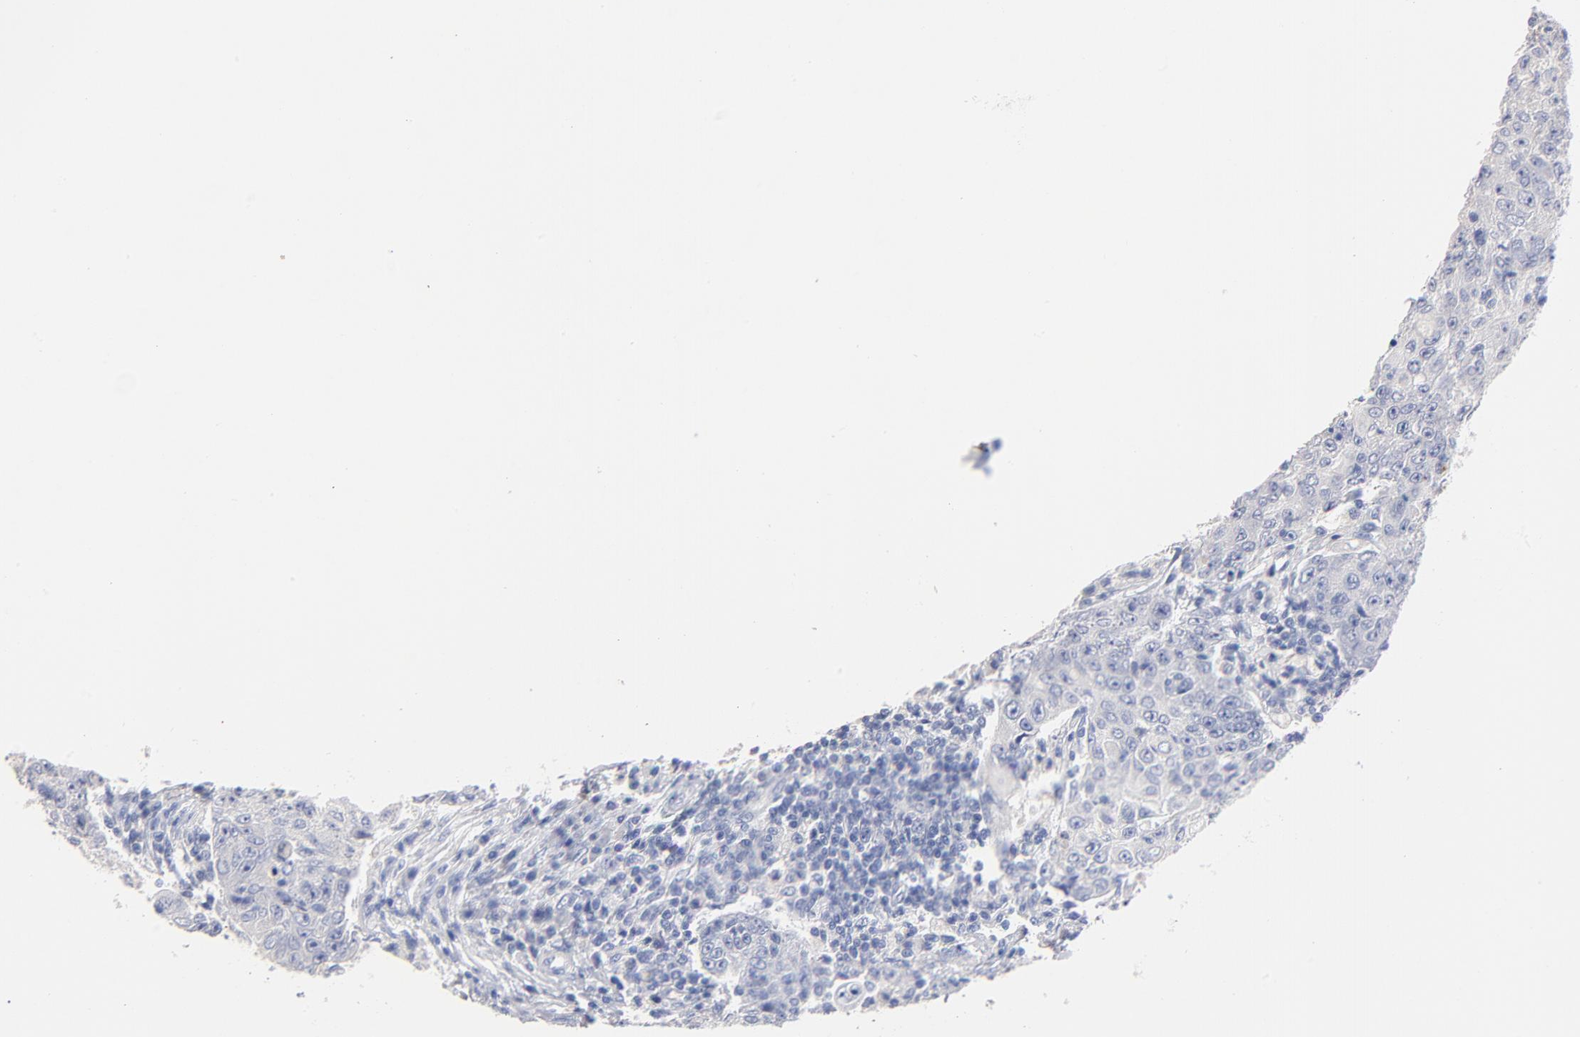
{"staining": {"intensity": "negative", "quantity": "none", "location": "none"}, "tissue": "lymph node", "cell_type": "Germinal center cells", "image_type": "normal", "snomed": [{"axis": "morphology", "description": "Normal tissue, NOS"}, {"axis": "topography", "description": "Lymph node"}], "caption": "A high-resolution image shows IHC staining of benign lymph node, which displays no significant positivity in germinal center cells. (DAB immunohistochemistry with hematoxylin counter stain).", "gene": "CPS1", "patient": {"sex": "female", "age": 42}}